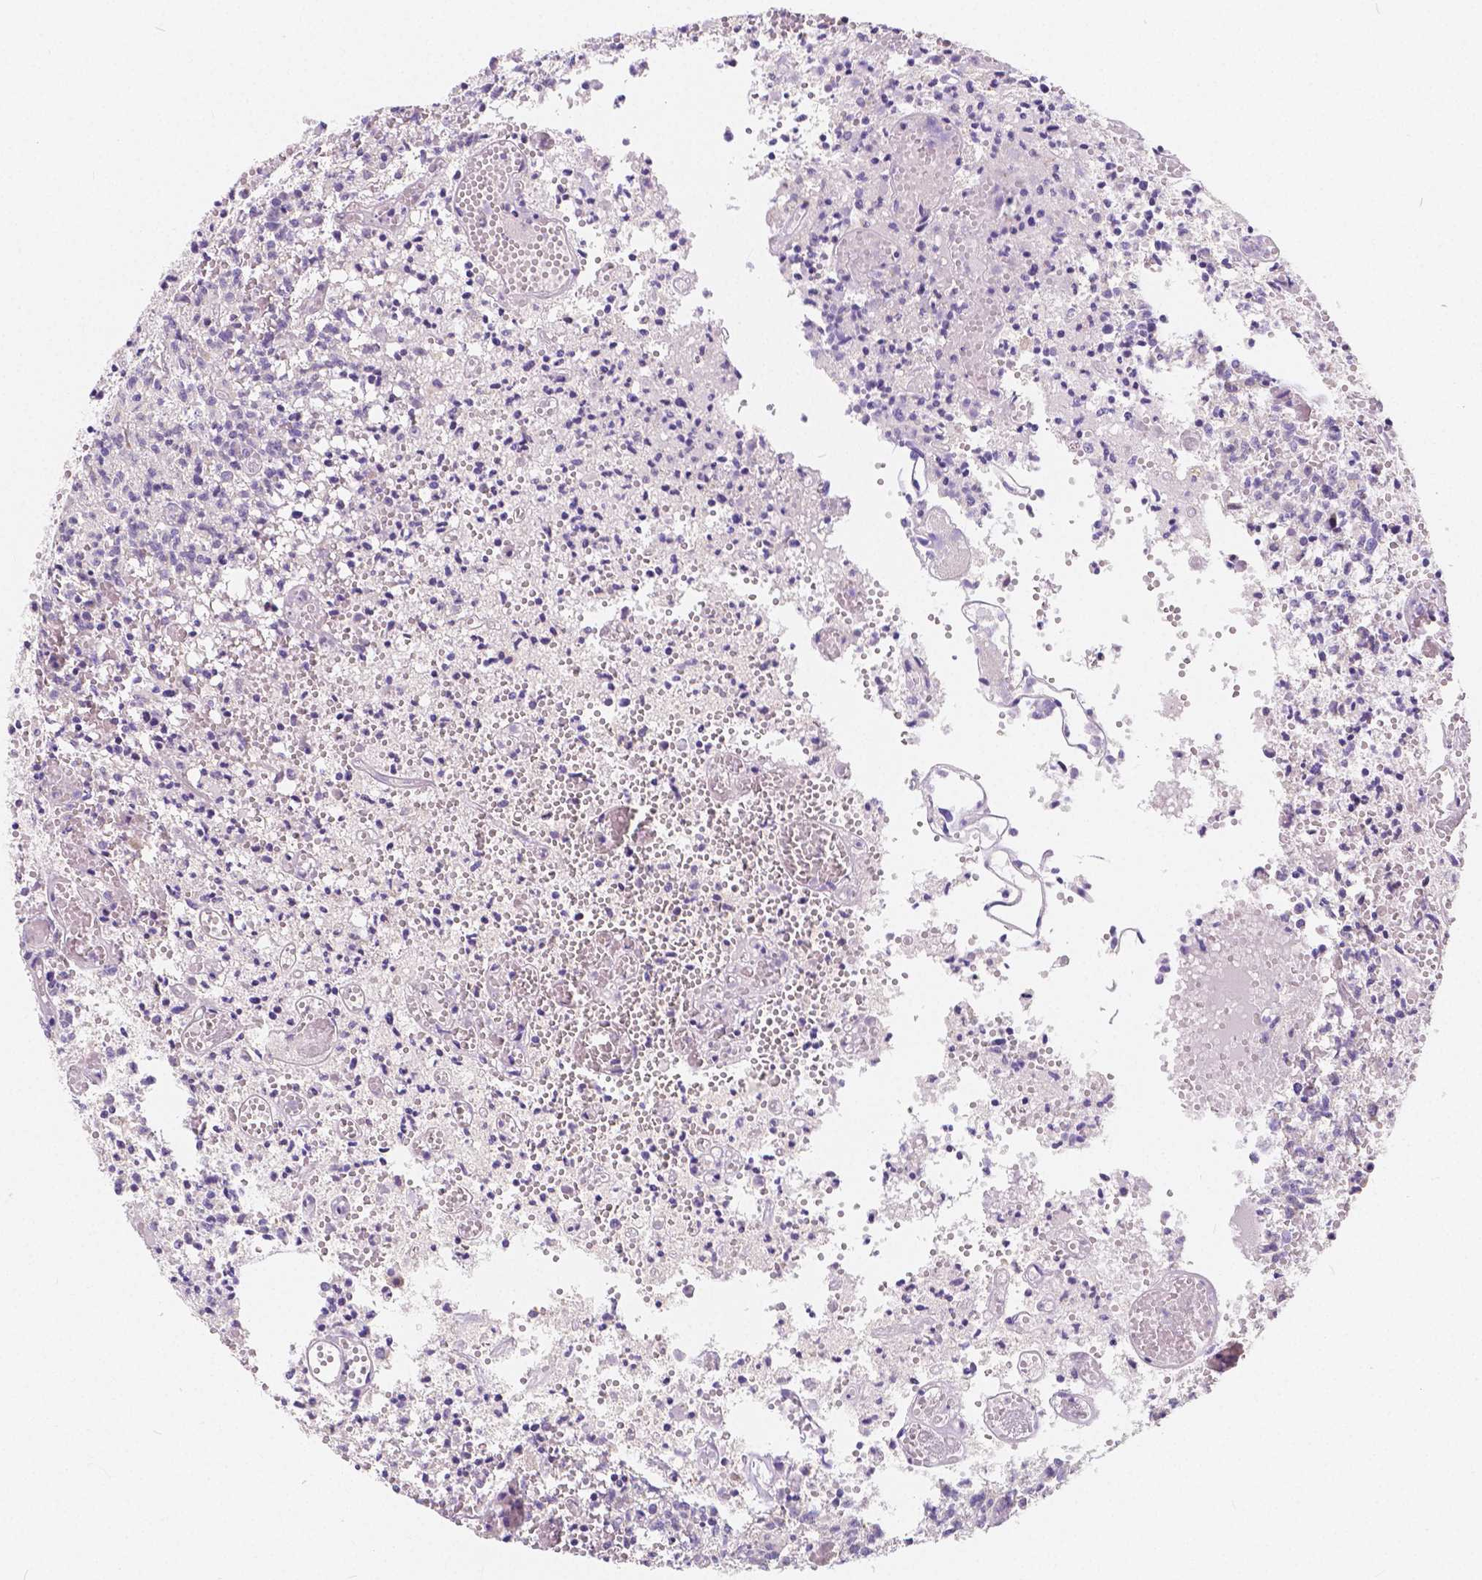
{"staining": {"intensity": "negative", "quantity": "none", "location": "none"}, "tissue": "glioma", "cell_type": "Tumor cells", "image_type": "cancer", "snomed": [{"axis": "morphology", "description": "Glioma, malignant, Low grade"}, {"axis": "topography", "description": "Brain"}], "caption": "High power microscopy micrograph of an IHC histopathology image of glioma, revealing no significant staining in tumor cells. (DAB (3,3'-diaminobenzidine) immunohistochemistry (IHC) with hematoxylin counter stain).", "gene": "RNF186", "patient": {"sex": "male", "age": 64}}